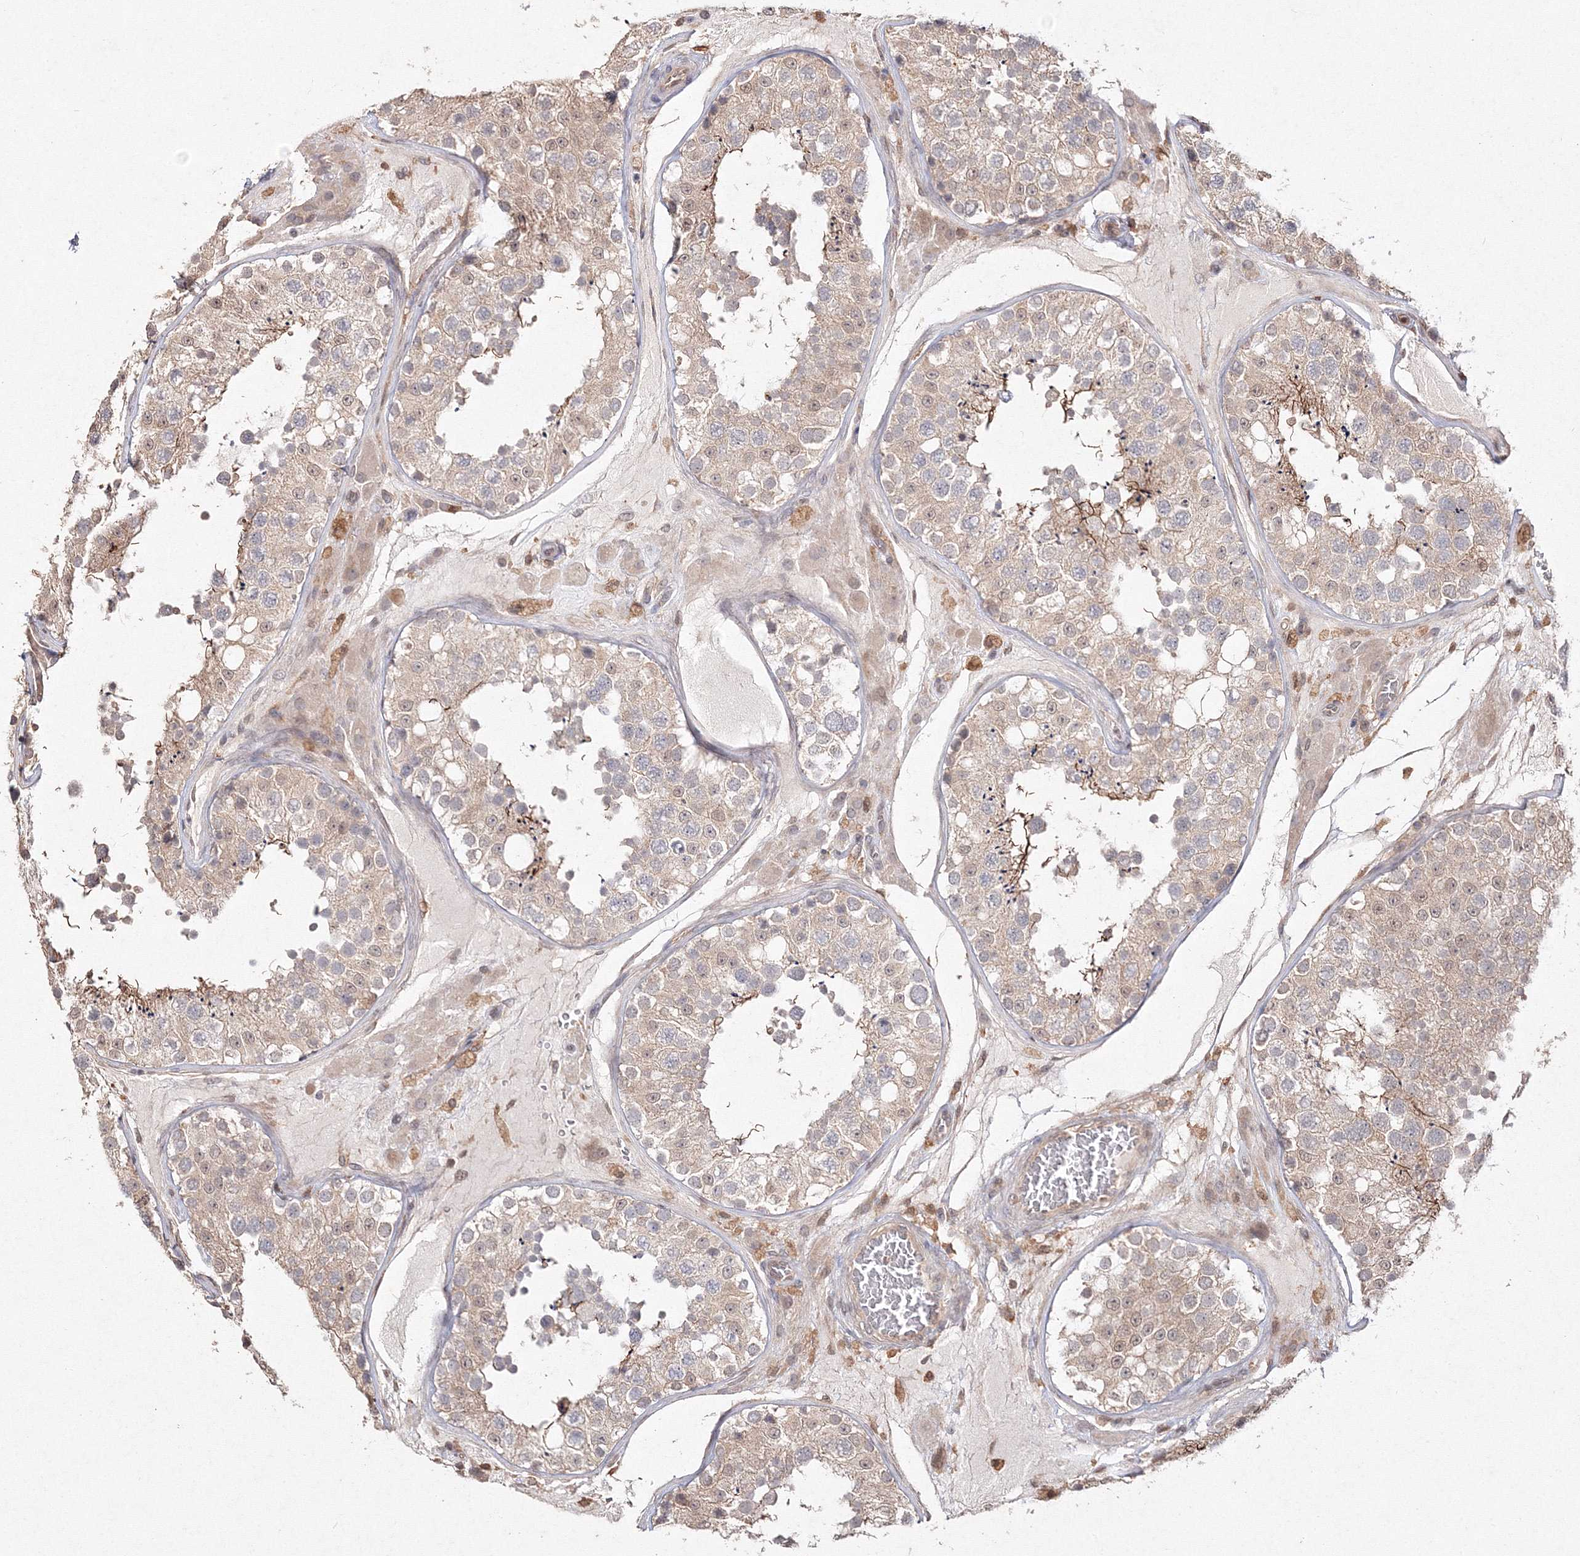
{"staining": {"intensity": "weak", "quantity": "25%-75%", "location": "cytoplasmic/membranous"}, "tissue": "testis", "cell_type": "Cells in seminiferous ducts", "image_type": "normal", "snomed": [{"axis": "morphology", "description": "Normal tissue, NOS"}, {"axis": "topography", "description": "Testis"}], "caption": "Weak cytoplasmic/membranous staining for a protein is seen in about 25%-75% of cells in seminiferous ducts of benign testis using immunohistochemistry.", "gene": "S100A11", "patient": {"sex": "male", "age": 26}}